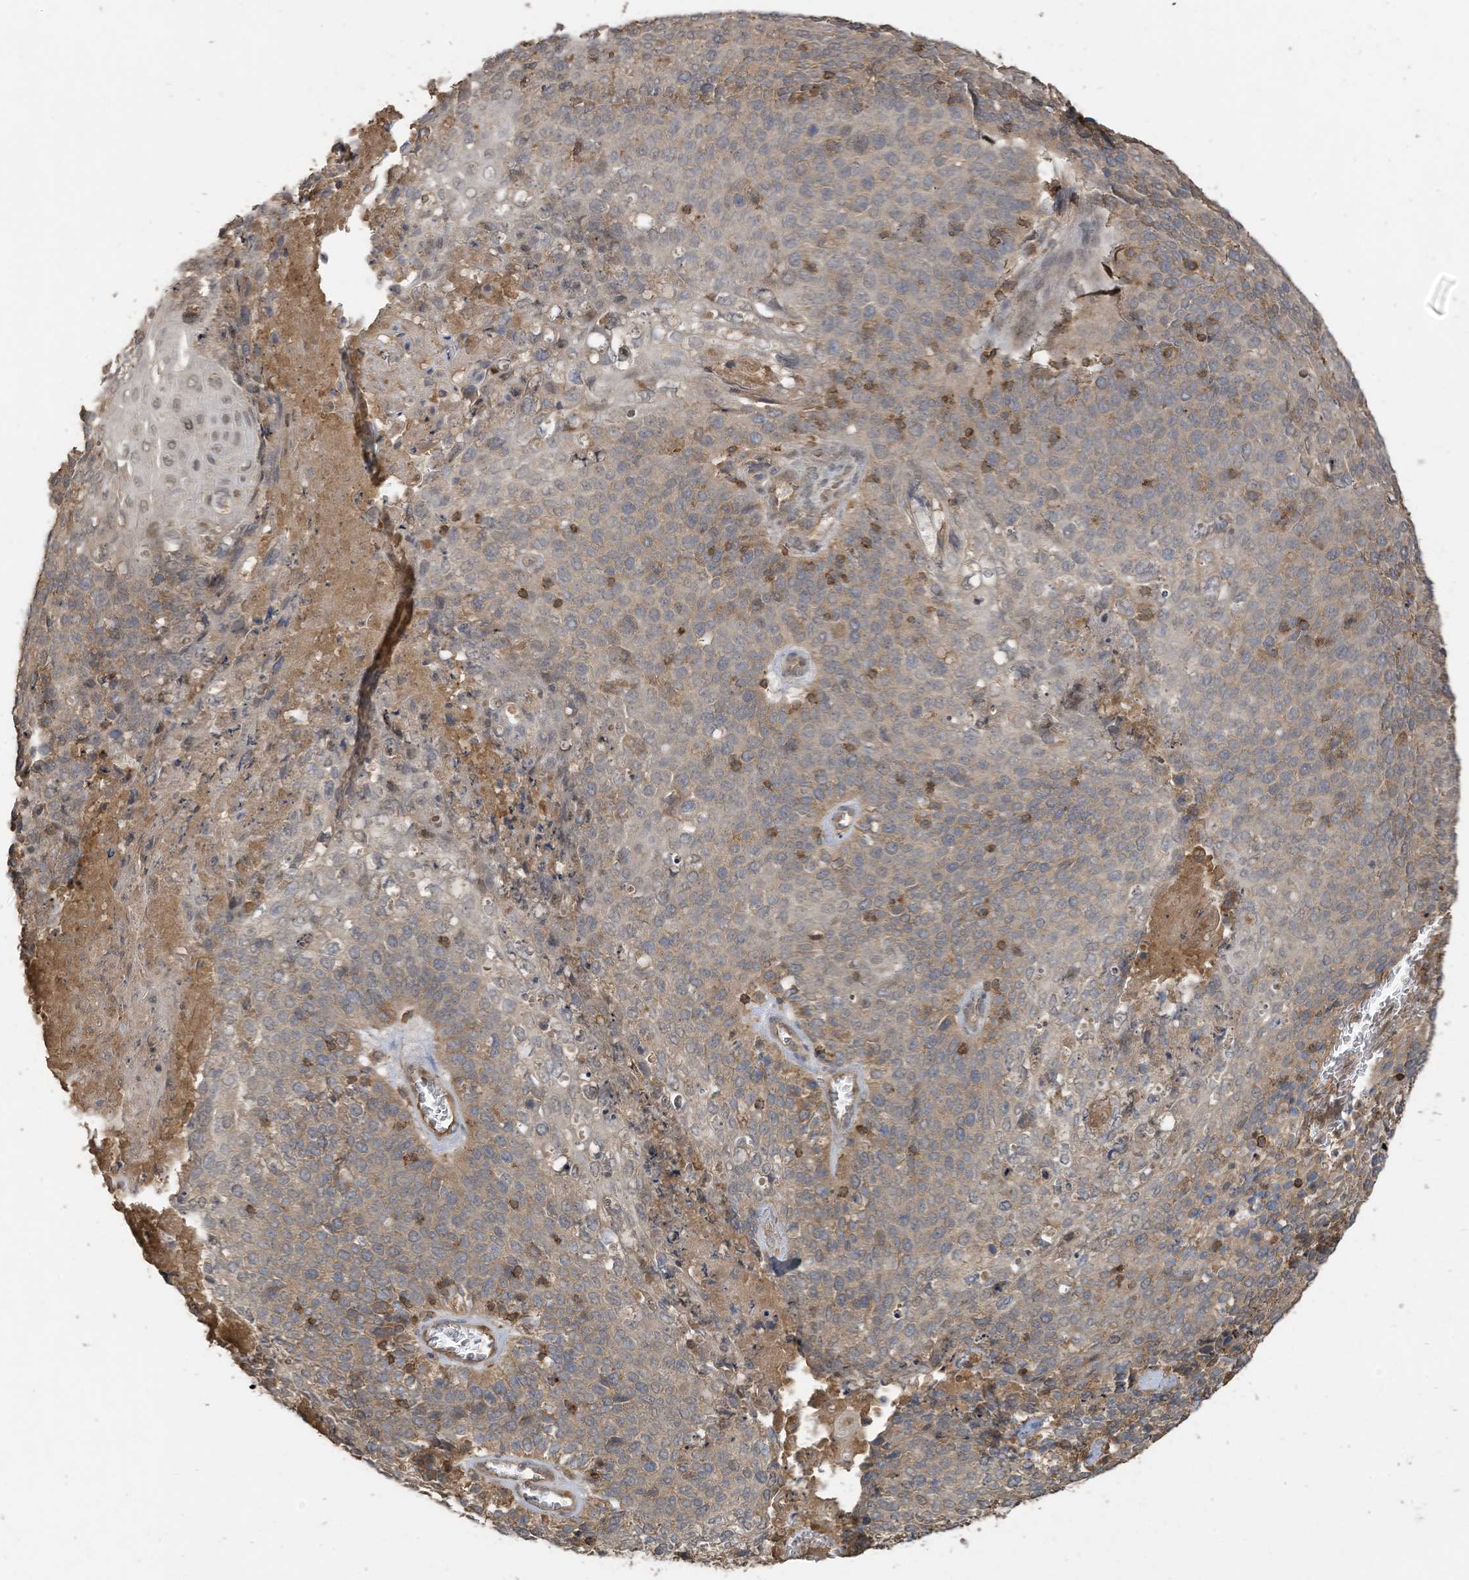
{"staining": {"intensity": "weak", "quantity": "25%-75%", "location": "cytoplasmic/membranous"}, "tissue": "cervical cancer", "cell_type": "Tumor cells", "image_type": "cancer", "snomed": [{"axis": "morphology", "description": "Squamous cell carcinoma, NOS"}, {"axis": "topography", "description": "Cervix"}], "caption": "Tumor cells exhibit low levels of weak cytoplasmic/membranous expression in about 25%-75% of cells in human cervical squamous cell carcinoma.", "gene": "COX10", "patient": {"sex": "female", "age": 39}}